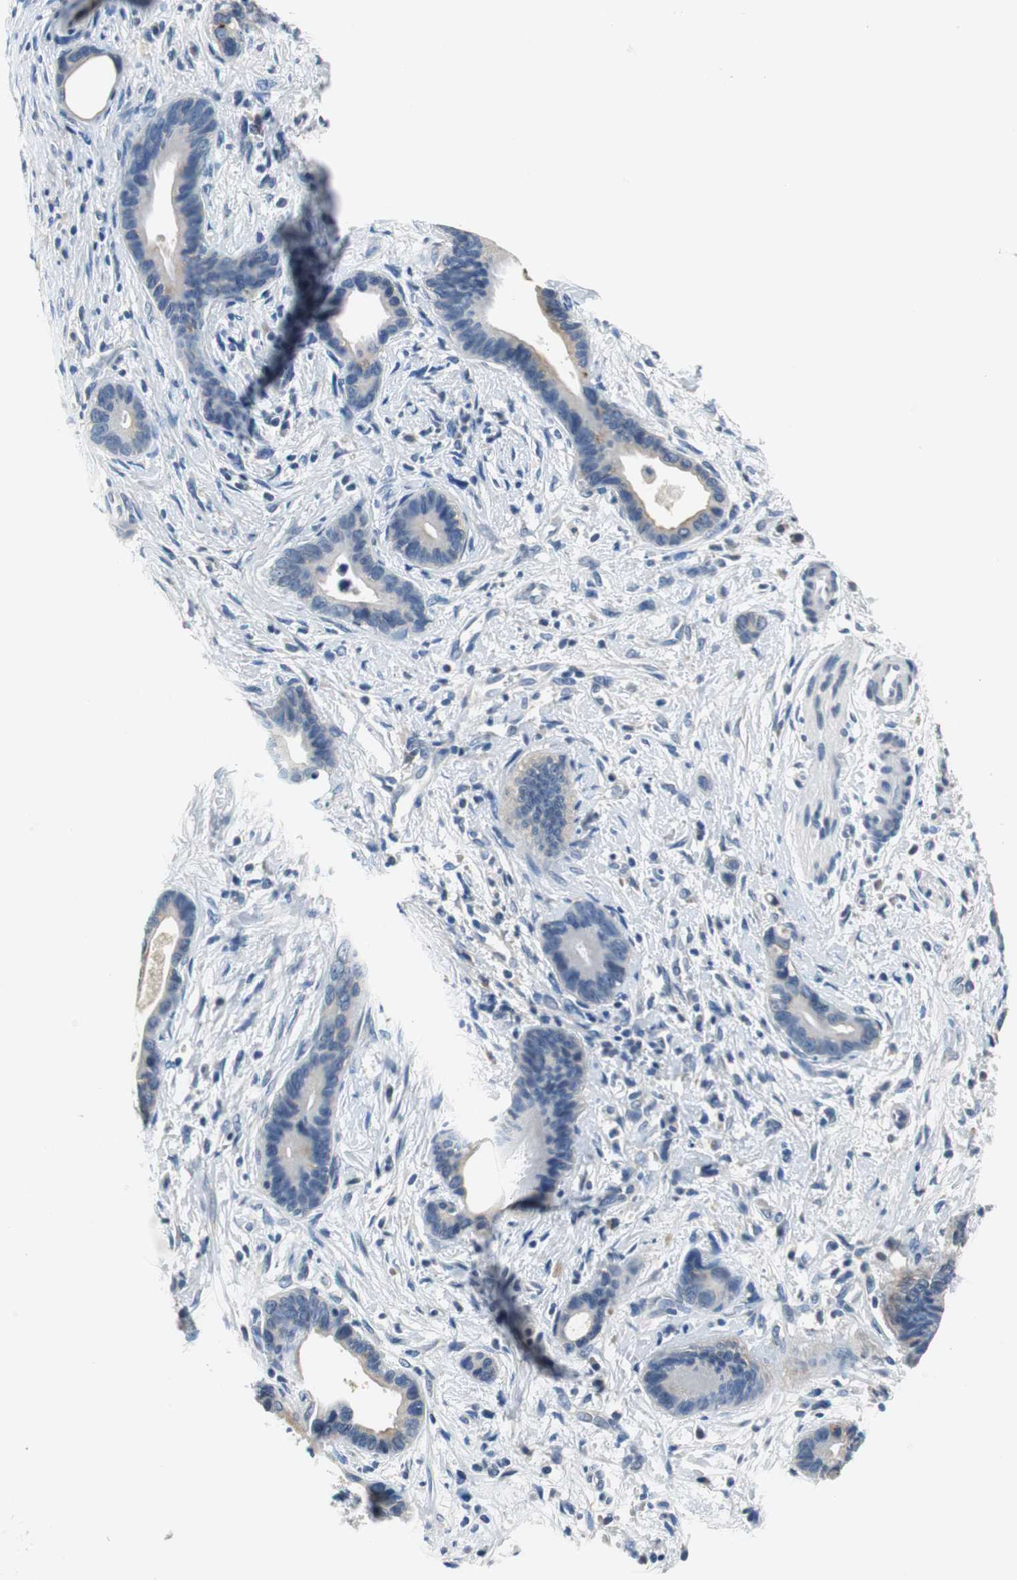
{"staining": {"intensity": "weak", "quantity": "<25%", "location": "cytoplasmic/membranous"}, "tissue": "liver cancer", "cell_type": "Tumor cells", "image_type": "cancer", "snomed": [{"axis": "morphology", "description": "Cholangiocarcinoma"}, {"axis": "topography", "description": "Liver"}], "caption": "This is a image of immunohistochemistry (IHC) staining of liver cholangiocarcinoma, which shows no expression in tumor cells.", "gene": "FADS2", "patient": {"sex": "female", "age": 55}}